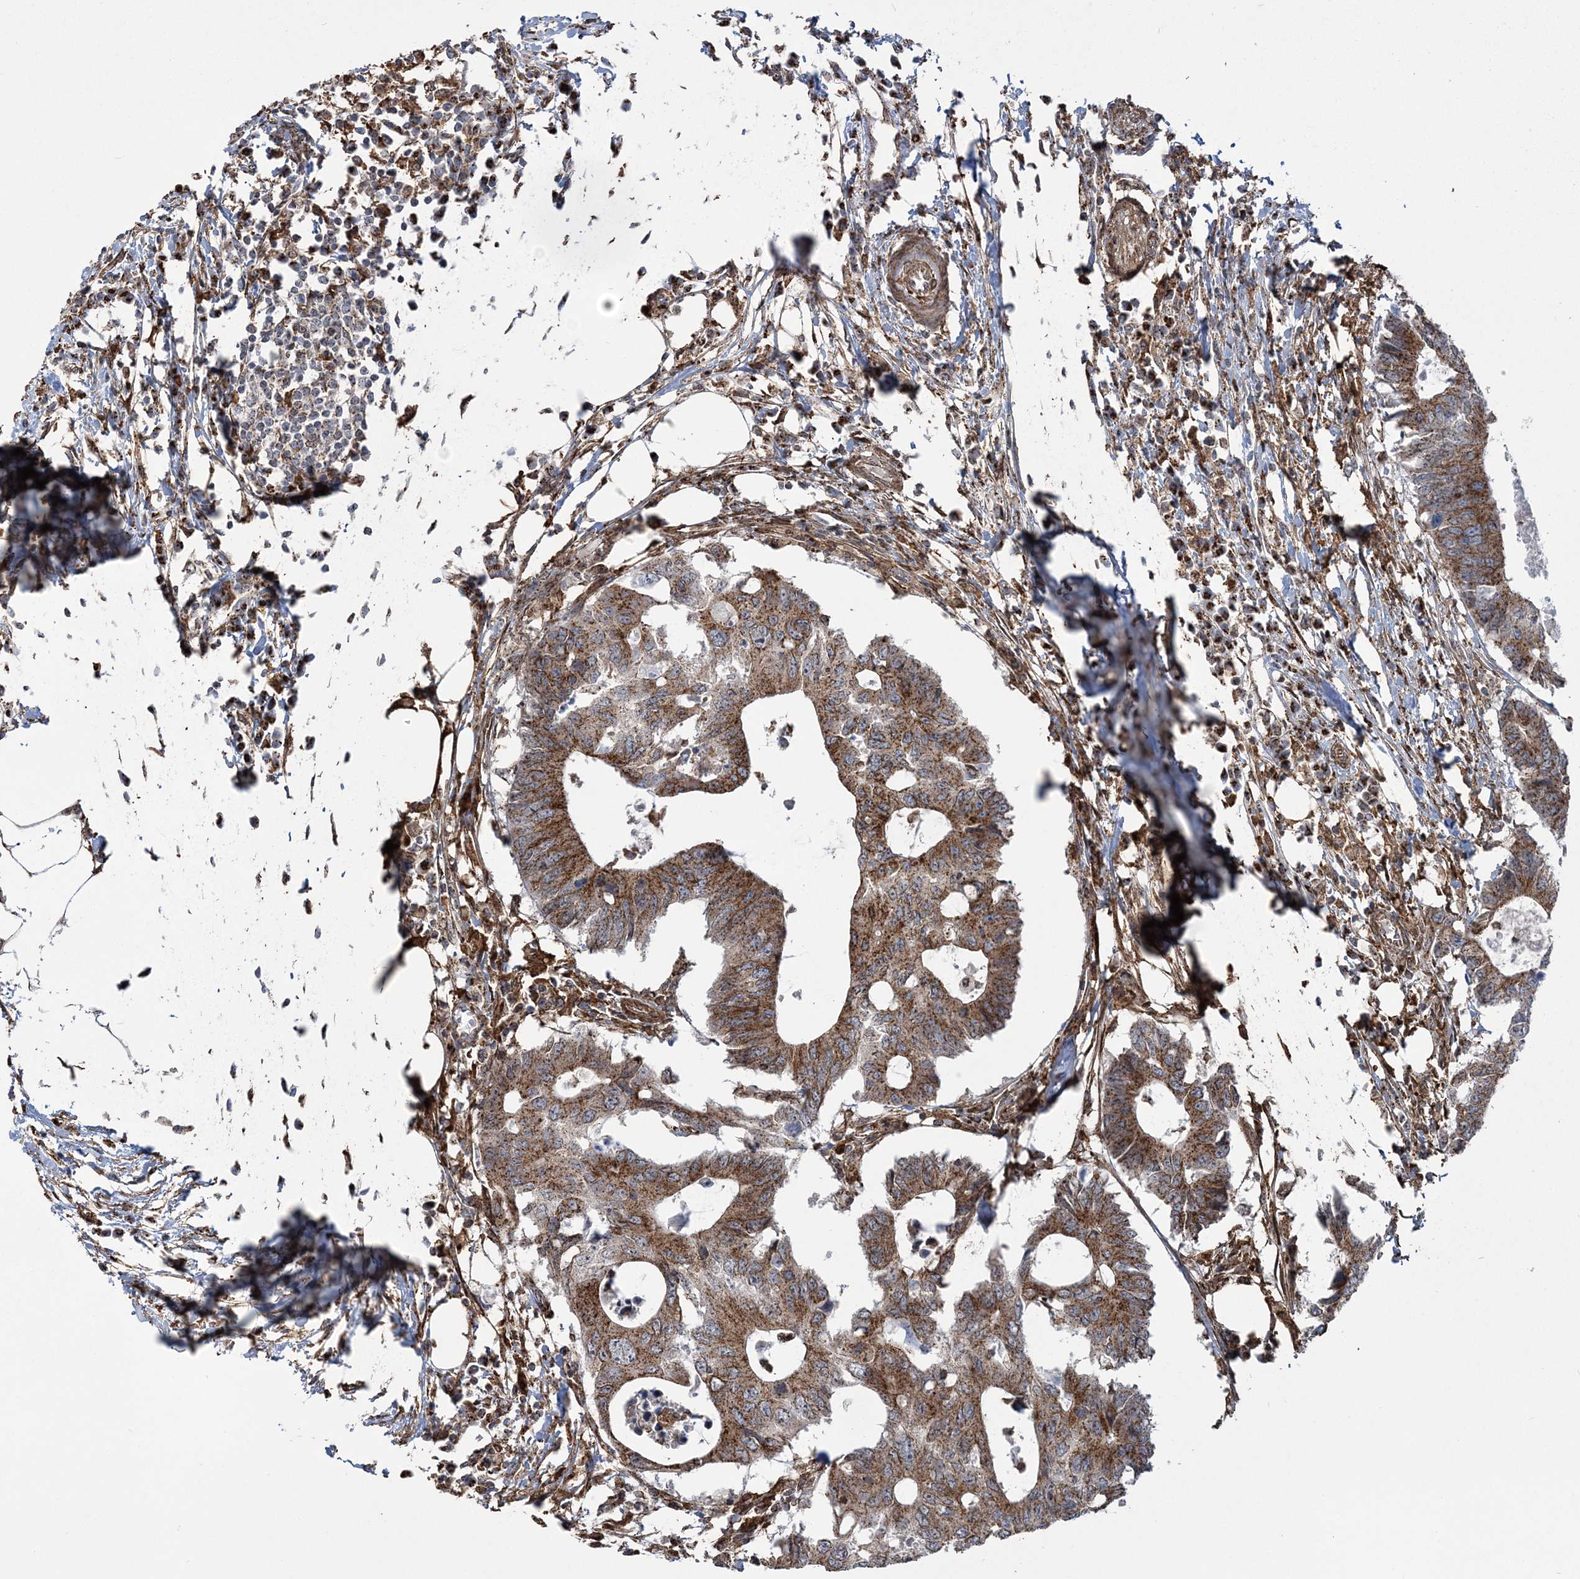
{"staining": {"intensity": "moderate", "quantity": ">75%", "location": "cytoplasmic/membranous"}, "tissue": "colorectal cancer", "cell_type": "Tumor cells", "image_type": "cancer", "snomed": [{"axis": "morphology", "description": "Adenocarcinoma, NOS"}, {"axis": "topography", "description": "Colon"}], "caption": "Colorectal adenocarcinoma tissue demonstrates moderate cytoplasmic/membranous expression in about >75% of tumor cells (DAB = brown stain, brightfield microscopy at high magnification).", "gene": "TRAF3IP2", "patient": {"sex": "male", "age": 71}}